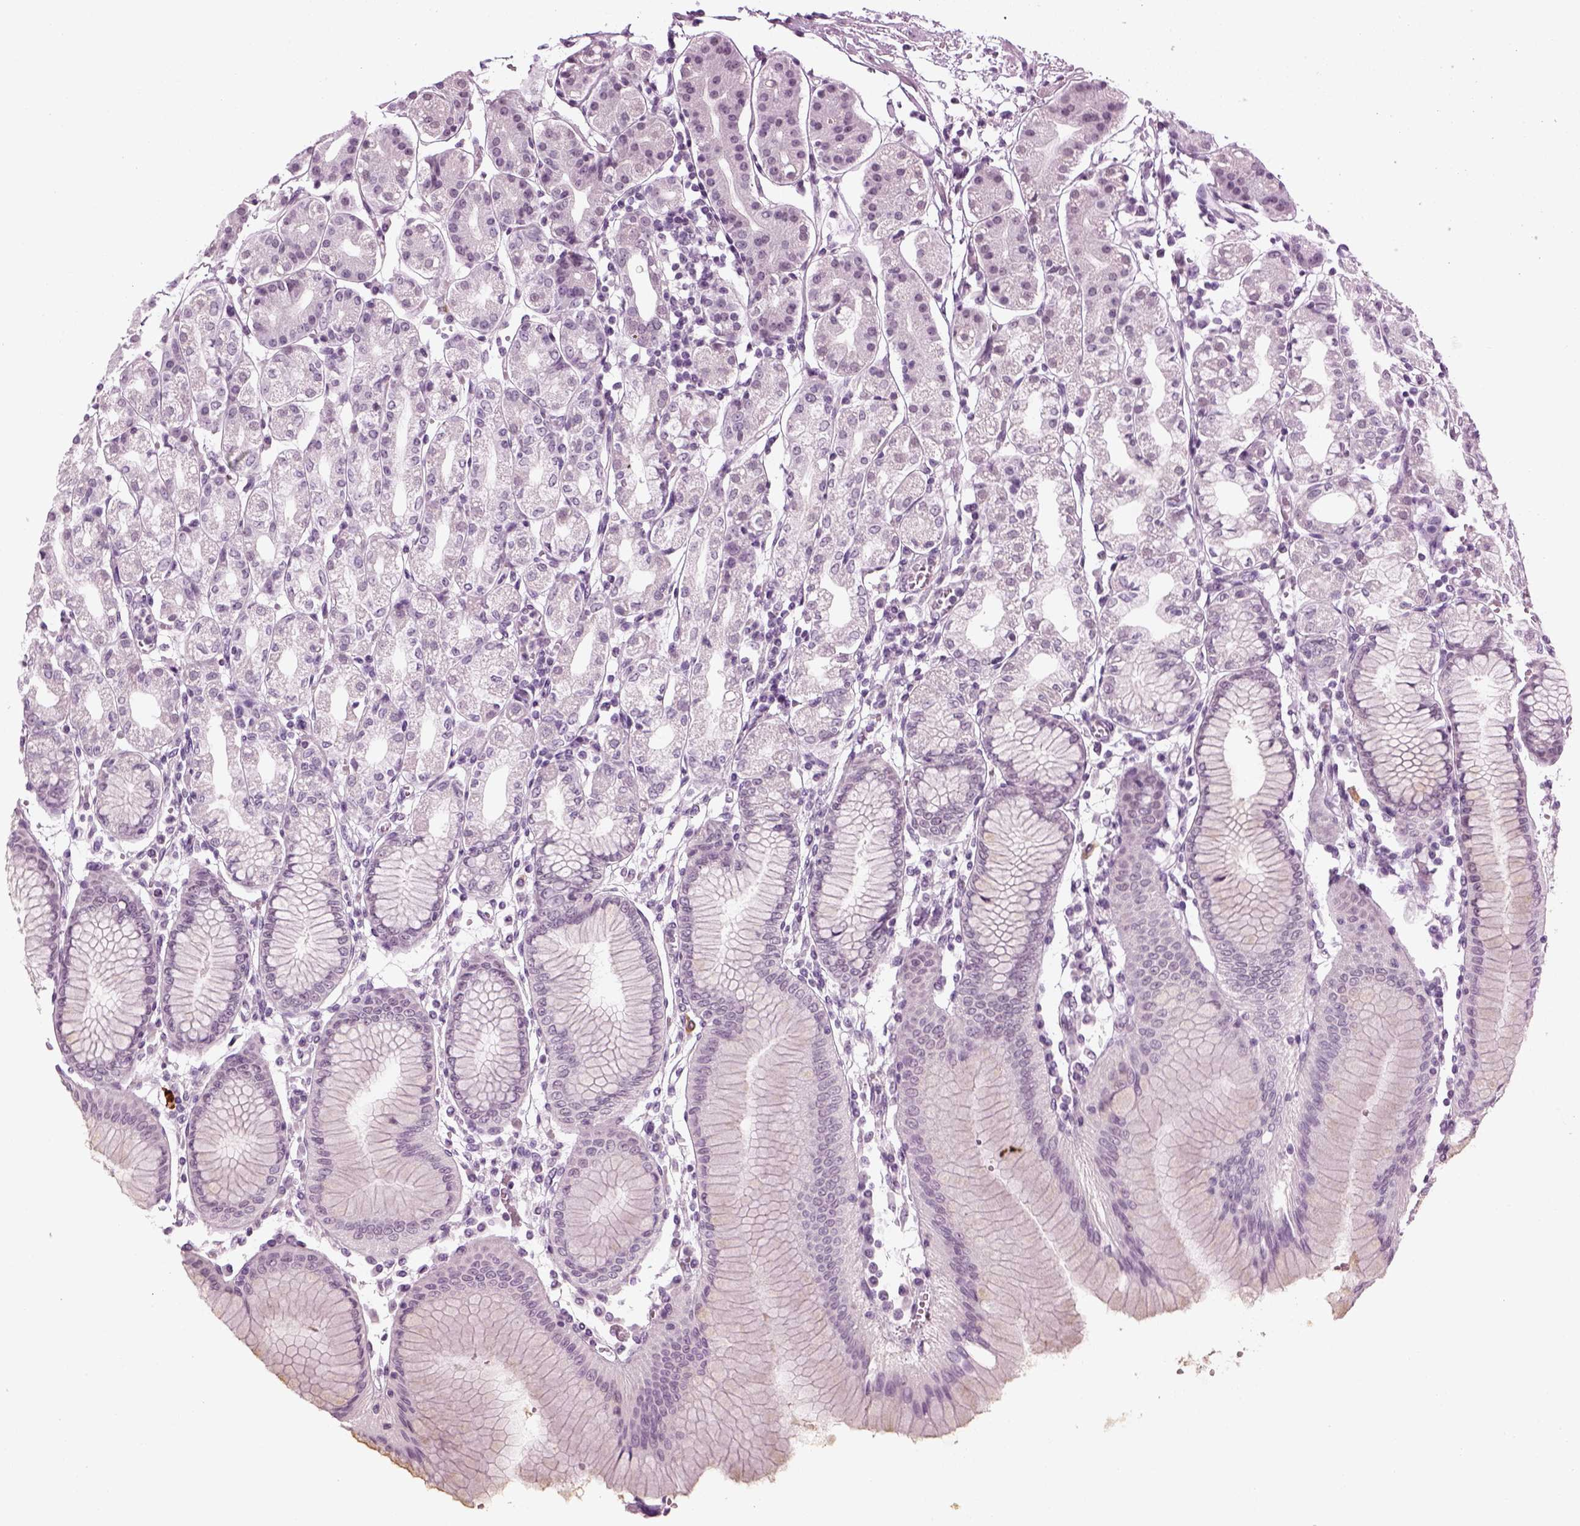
{"staining": {"intensity": "negative", "quantity": "none", "location": "none"}, "tissue": "stomach", "cell_type": "Glandular cells", "image_type": "normal", "snomed": [{"axis": "morphology", "description": "Normal tissue, NOS"}, {"axis": "topography", "description": "Skeletal muscle"}, {"axis": "topography", "description": "Stomach"}], "caption": "Glandular cells show no significant staining in unremarkable stomach. (DAB (3,3'-diaminobenzidine) IHC, high magnification).", "gene": "KRT75", "patient": {"sex": "female", "age": 57}}